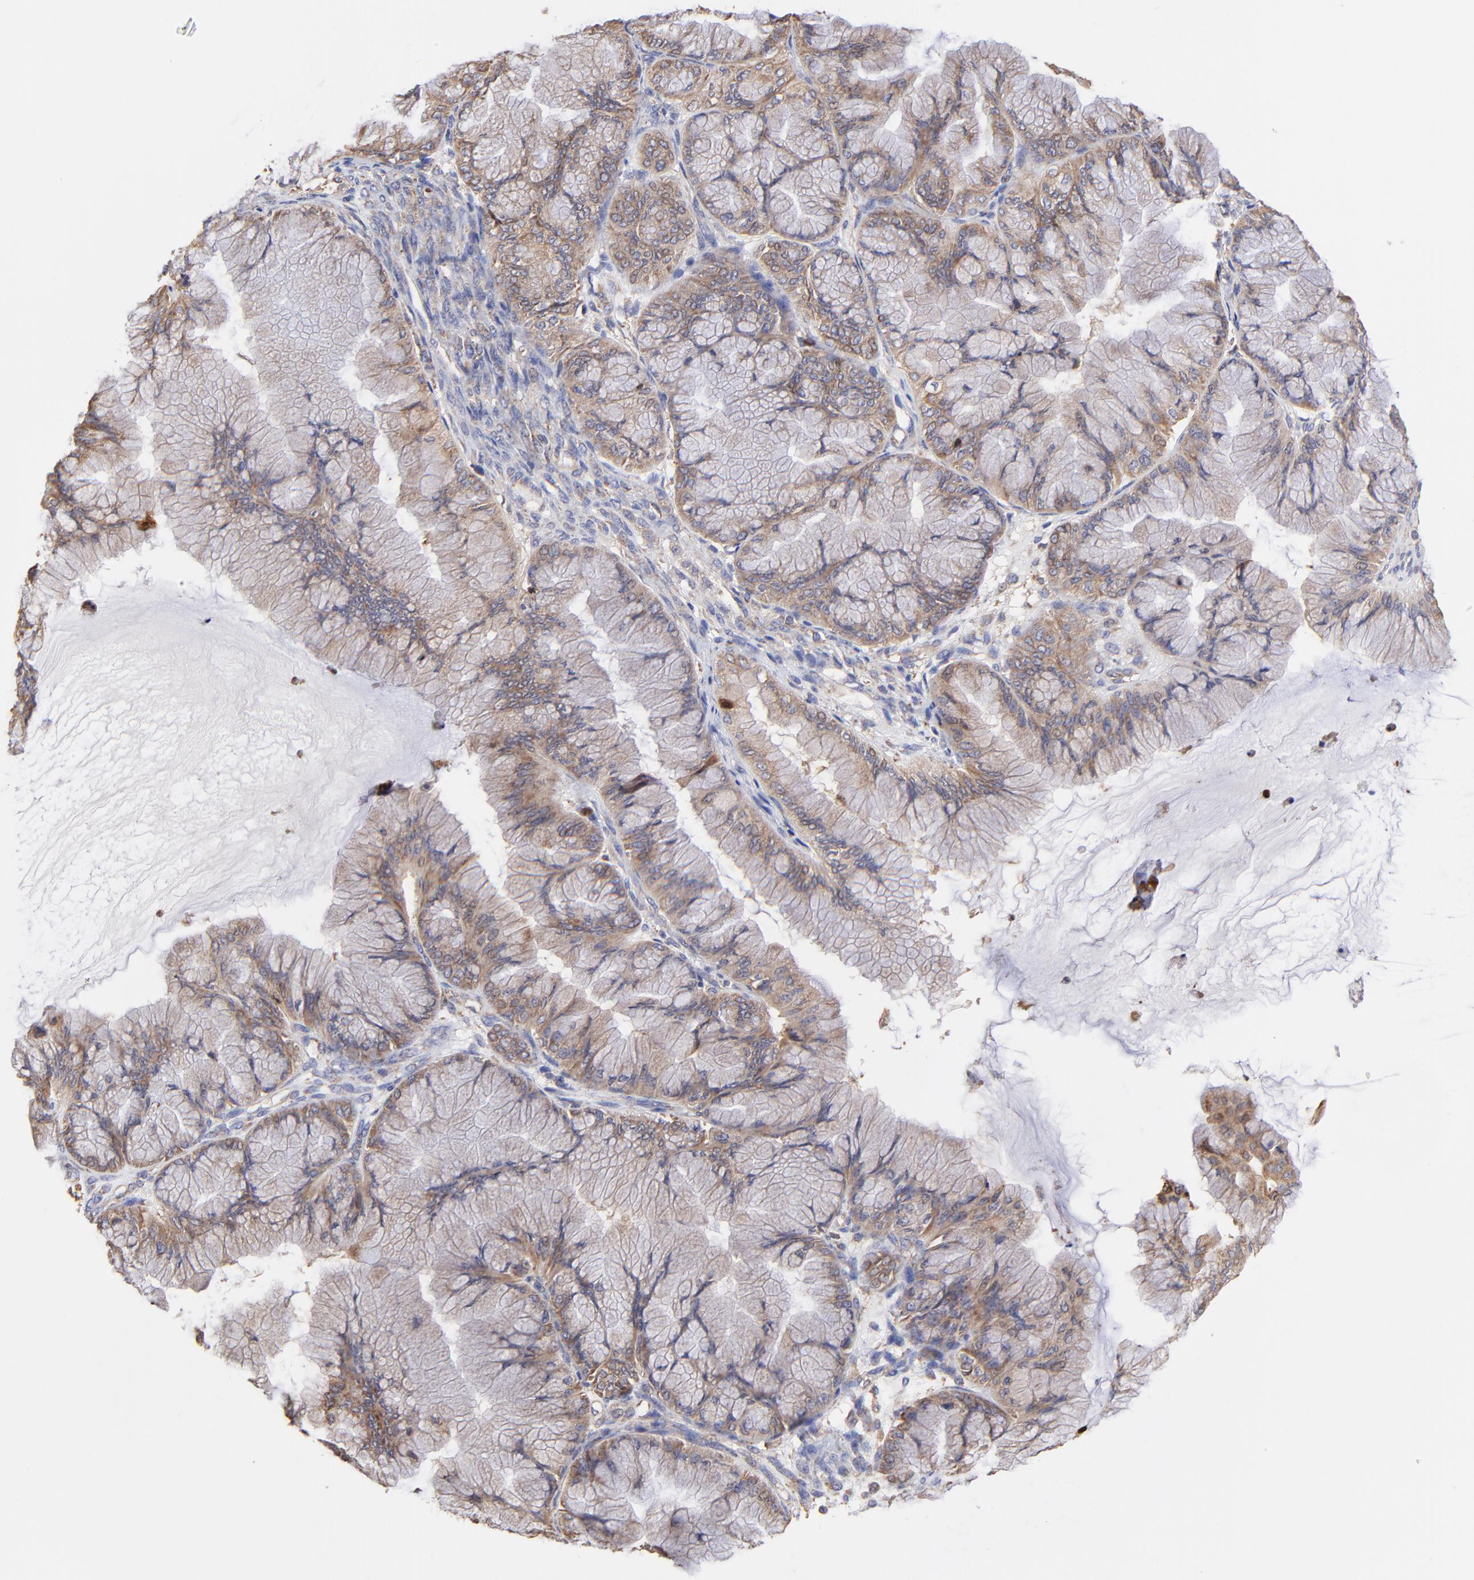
{"staining": {"intensity": "weak", "quantity": "25%-75%", "location": "cytoplasmic/membranous"}, "tissue": "ovarian cancer", "cell_type": "Tumor cells", "image_type": "cancer", "snomed": [{"axis": "morphology", "description": "Cystadenocarcinoma, mucinous, NOS"}, {"axis": "topography", "description": "Ovary"}], "caption": "Tumor cells reveal low levels of weak cytoplasmic/membranous positivity in about 25%-75% of cells in ovarian cancer. (DAB (3,3'-diaminobenzidine) IHC, brown staining for protein, blue staining for nuclei).", "gene": "PFKM", "patient": {"sex": "female", "age": 63}}